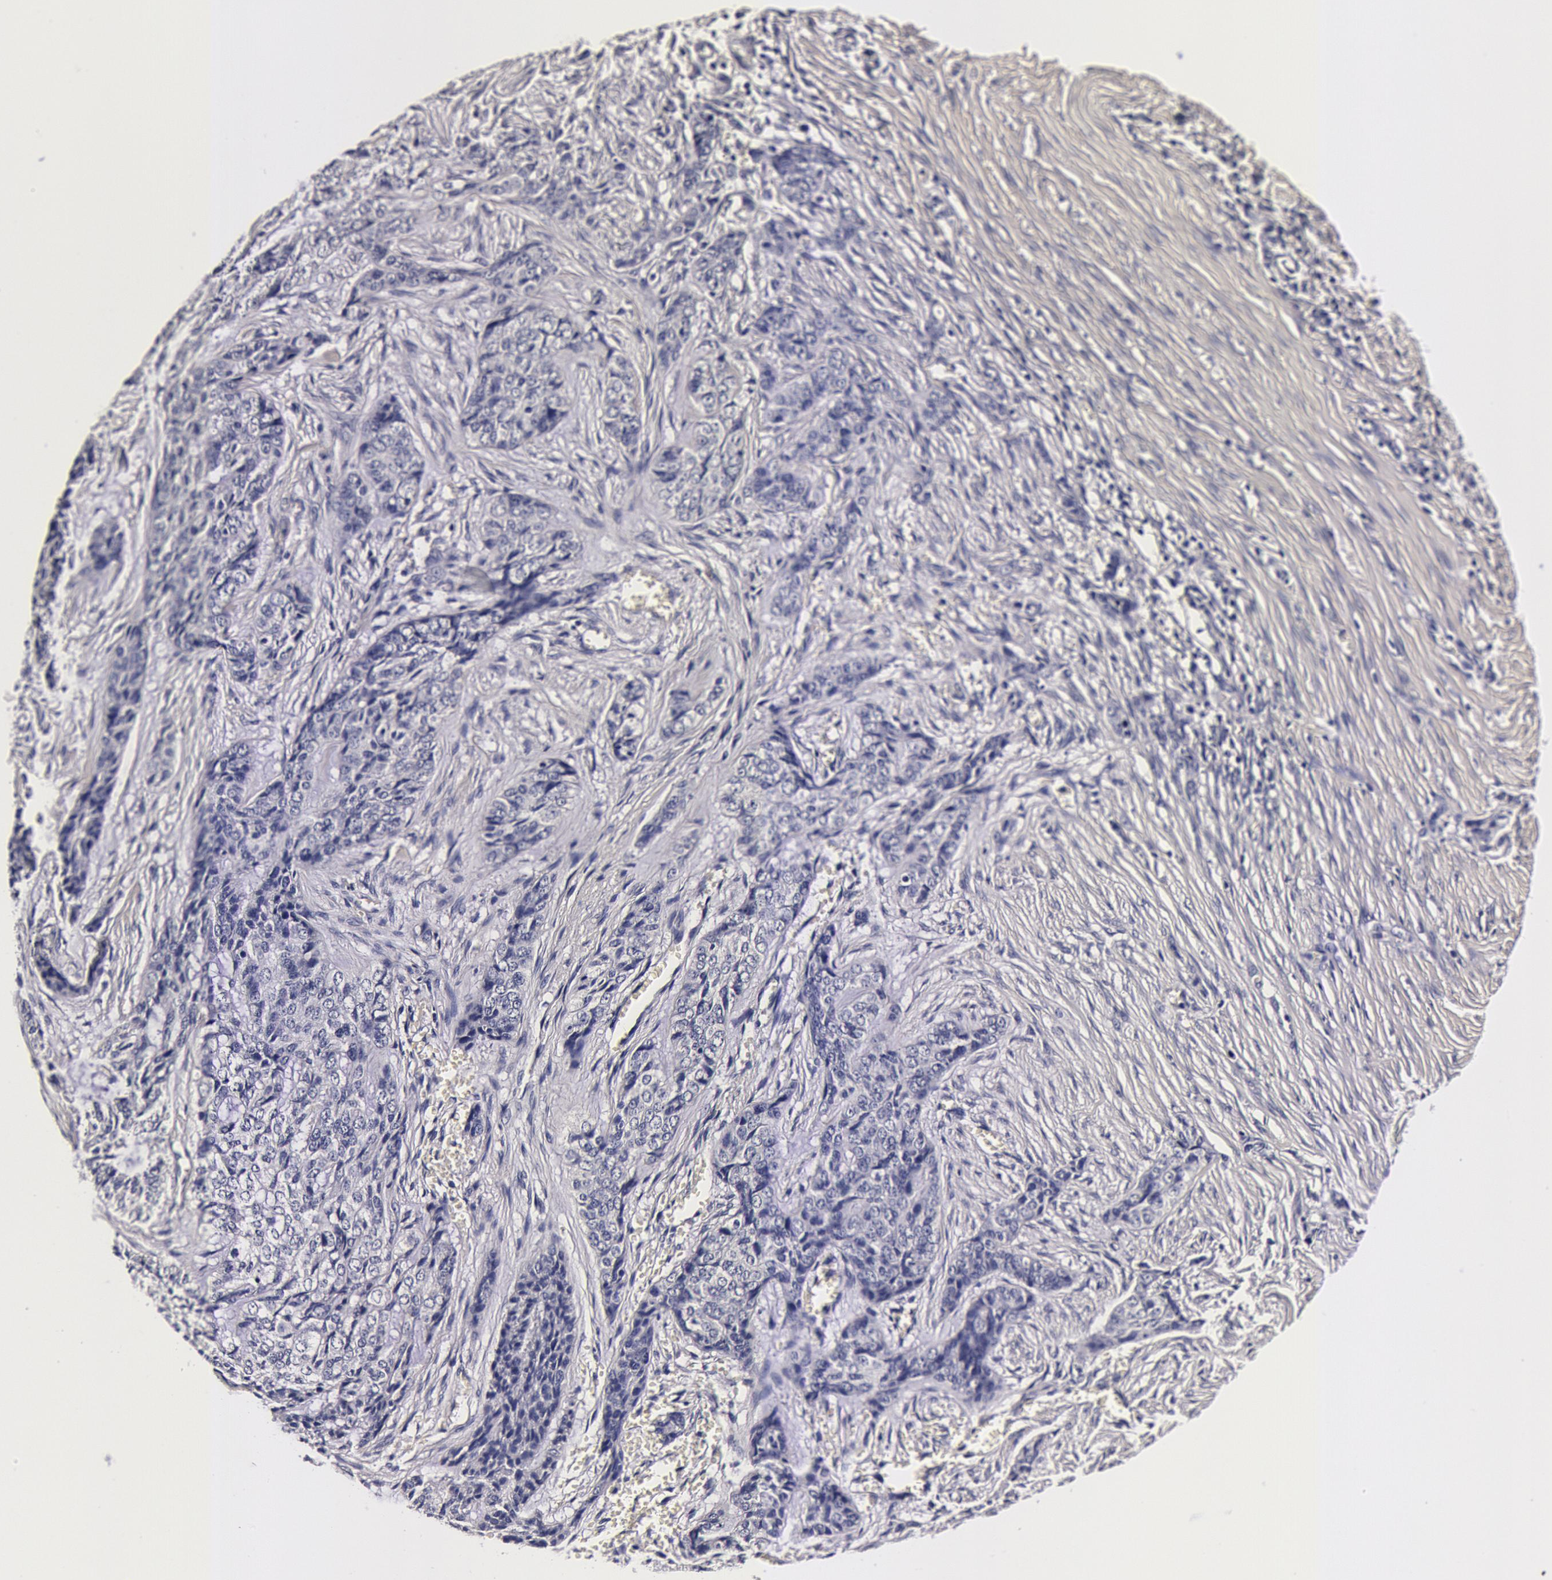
{"staining": {"intensity": "negative", "quantity": "none", "location": "none"}, "tissue": "skin cancer", "cell_type": "Tumor cells", "image_type": "cancer", "snomed": [{"axis": "morphology", "description": "Normal tissue, NOS"}, {"axis": "morphology", "description": "Basal cell carcinoma"}, {"axis": "topography", "description": "Skin"}], "caption": "A micrograph of human skin cancer (basal cell carcinoma) is negative for staining in tumor cells. (DAB (3,3'-diaminobenzidine) immunohistochemistry (IHC) with hematoxylin counter stain).", "gene": "CCDC22", "patient": {"sex": "female", "age": 65}}